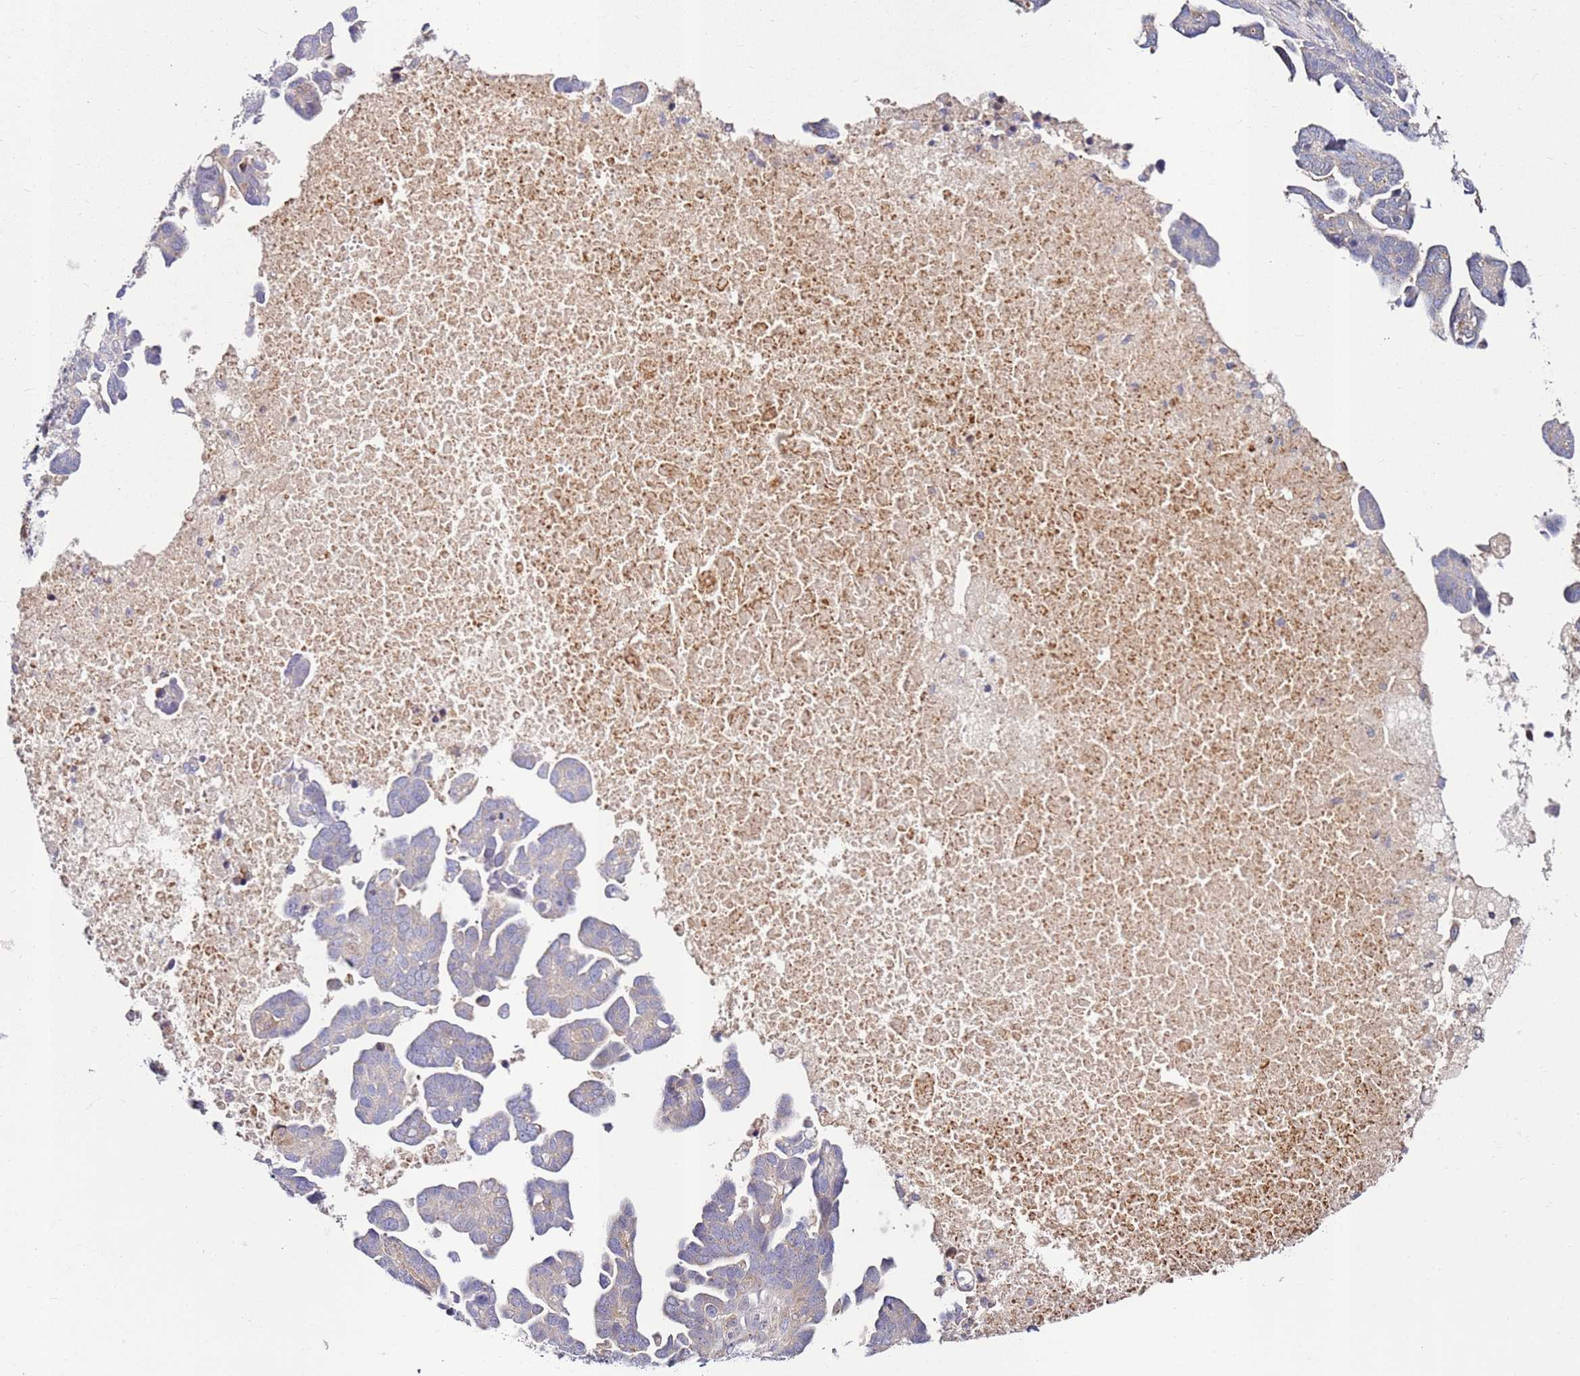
{"staining": {"intensity": "weak", "quantity": "<25%", "location": "cytoplasmic/membranous"}, "tissue": "ovarian cancer", "cell_type": "Tumor cells", "image_type": "cancer", "snomed": [{"axis": "morphology", "description": "Cystadenocarcinoma, serous, NOS"}, {"axis": "topography", "description": "Ovary"}], "caption": "Tumor cells are negative for protein expression in human ovarian cancer (serous cystadenocarcinoma). (DAB immunohistochemistry visualized using brightfield microscopy, high magnification).", "gene": "CNOT9", "patient": {"sex": "female", "age": 54}}